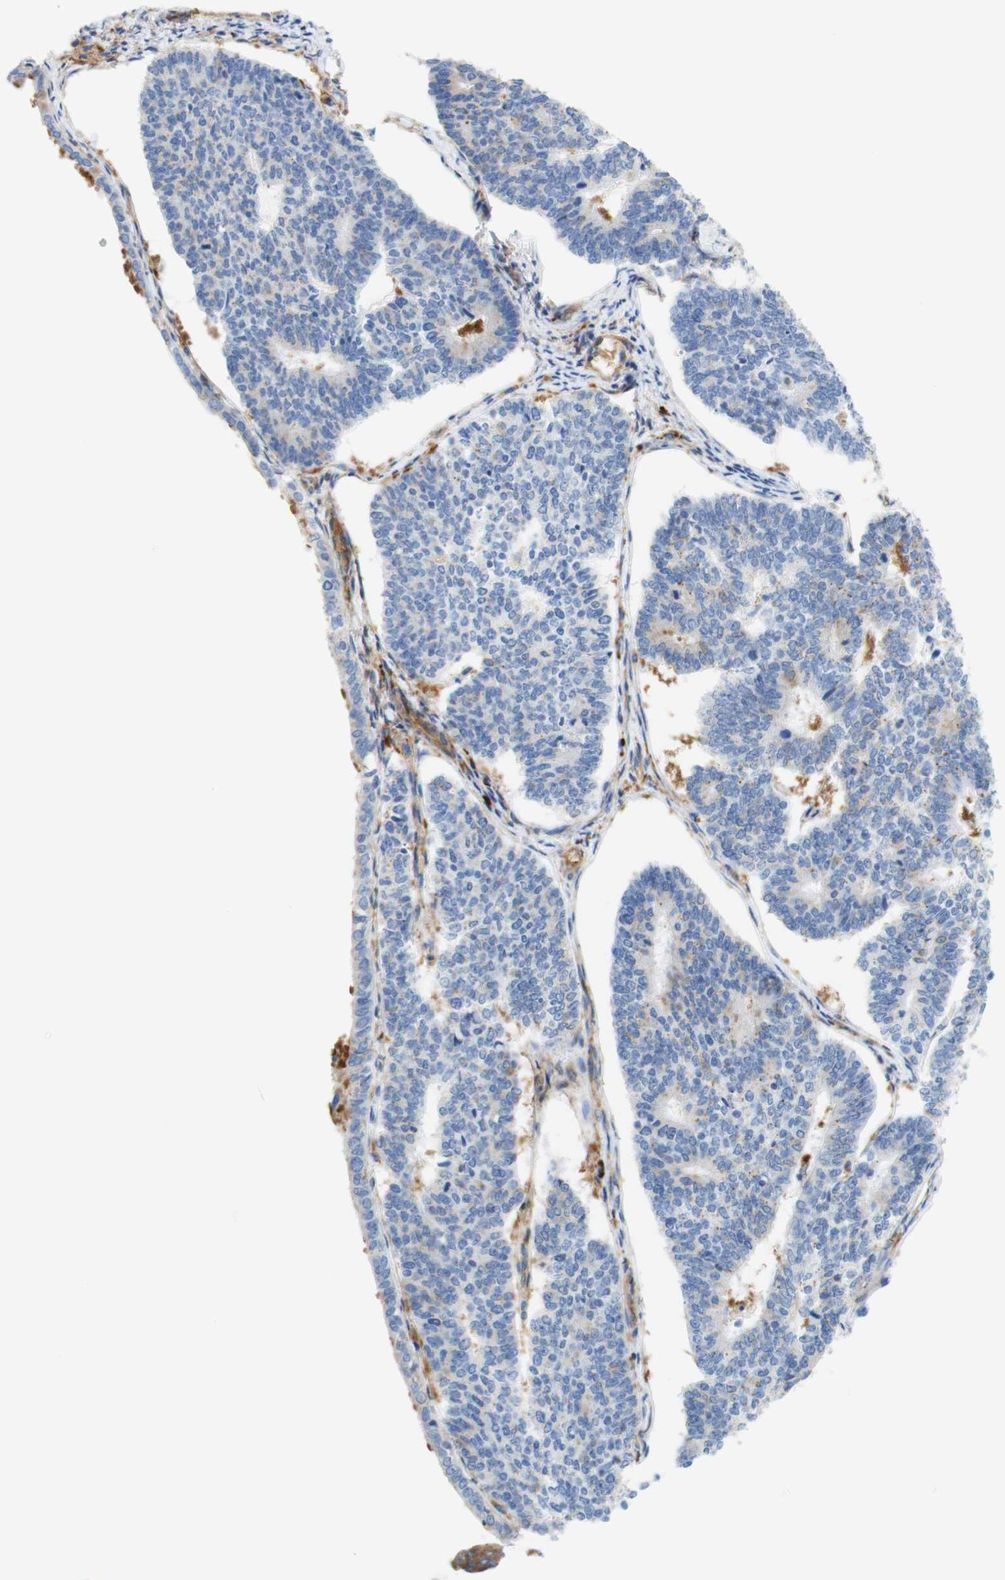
{"staining": {"intensity": "negative", "quantity": "none", "location": "none"}, "tissue": "endometrial cancer", "cell_type": "Tumor cells", "image_type": "cancer", "snomed": [{"axis": "morphology", "description": "Adenocarcinoma, NOS"}, {"axis": "topography", "description": "Endometrium"}], "caption": "Protein analysis of endometrial cancer (adenocarcinoma) shows no significant positivity in tumor cells. (DAB (3,3'-diaminobenzidine) immunohistochemistry (IHC) with hematoxylin counter stain).", "gene": "STOM", "patient": {"sex": "female", "age": 70}}